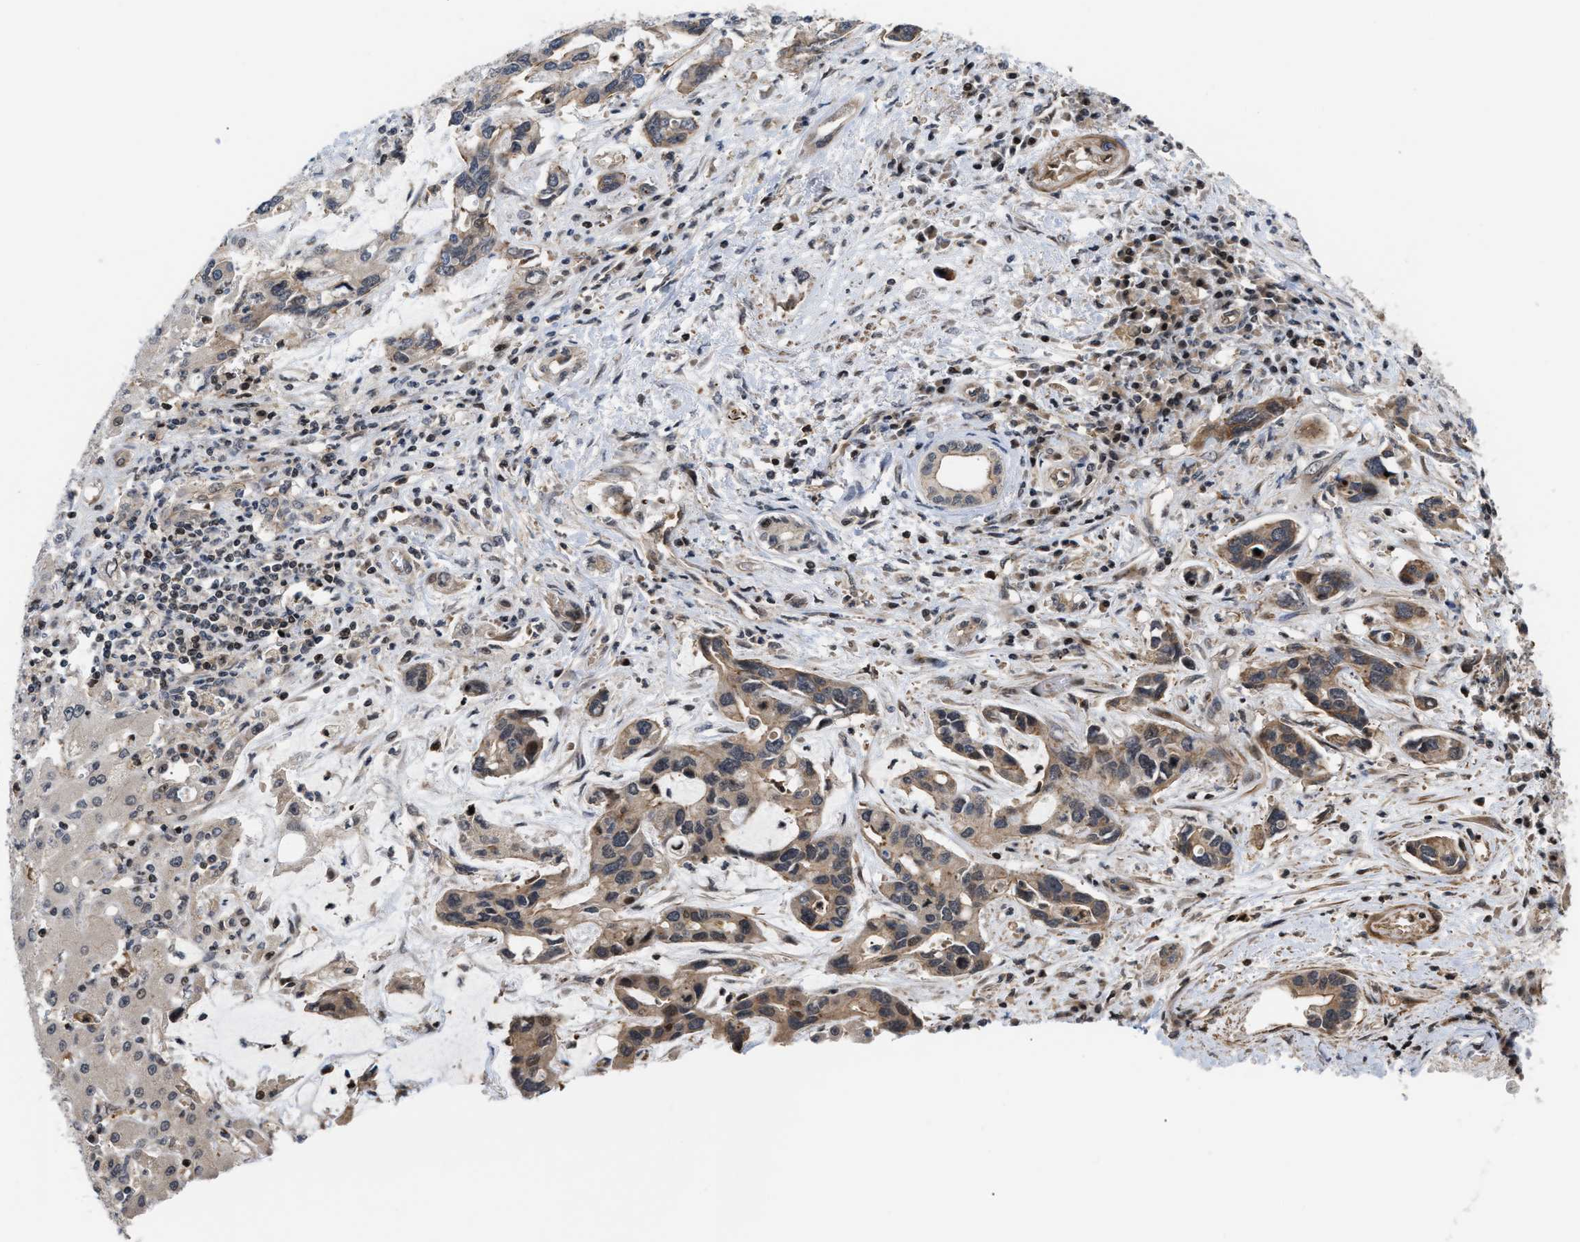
{"staining": {"intensity": "weak", "quantity": ">75%", "location": "cytoplasmic/membranous"}, "tissue": "liver cancer", "cell_type": "Tumor cells", "image_type": "cancer", "snomed": [{"axis": "morphology", "description": "Cholangiocarcinoma"}, {"axis": "topography", "description": "Liver"}], "caption": "Liver cancer (cholangiocarcinoma) stained for a protein displays weak cytoplasmic/membranous positivity in tumor cells.", "gene": "STAU2", "patient": {"sex": "female", "age": 65}}